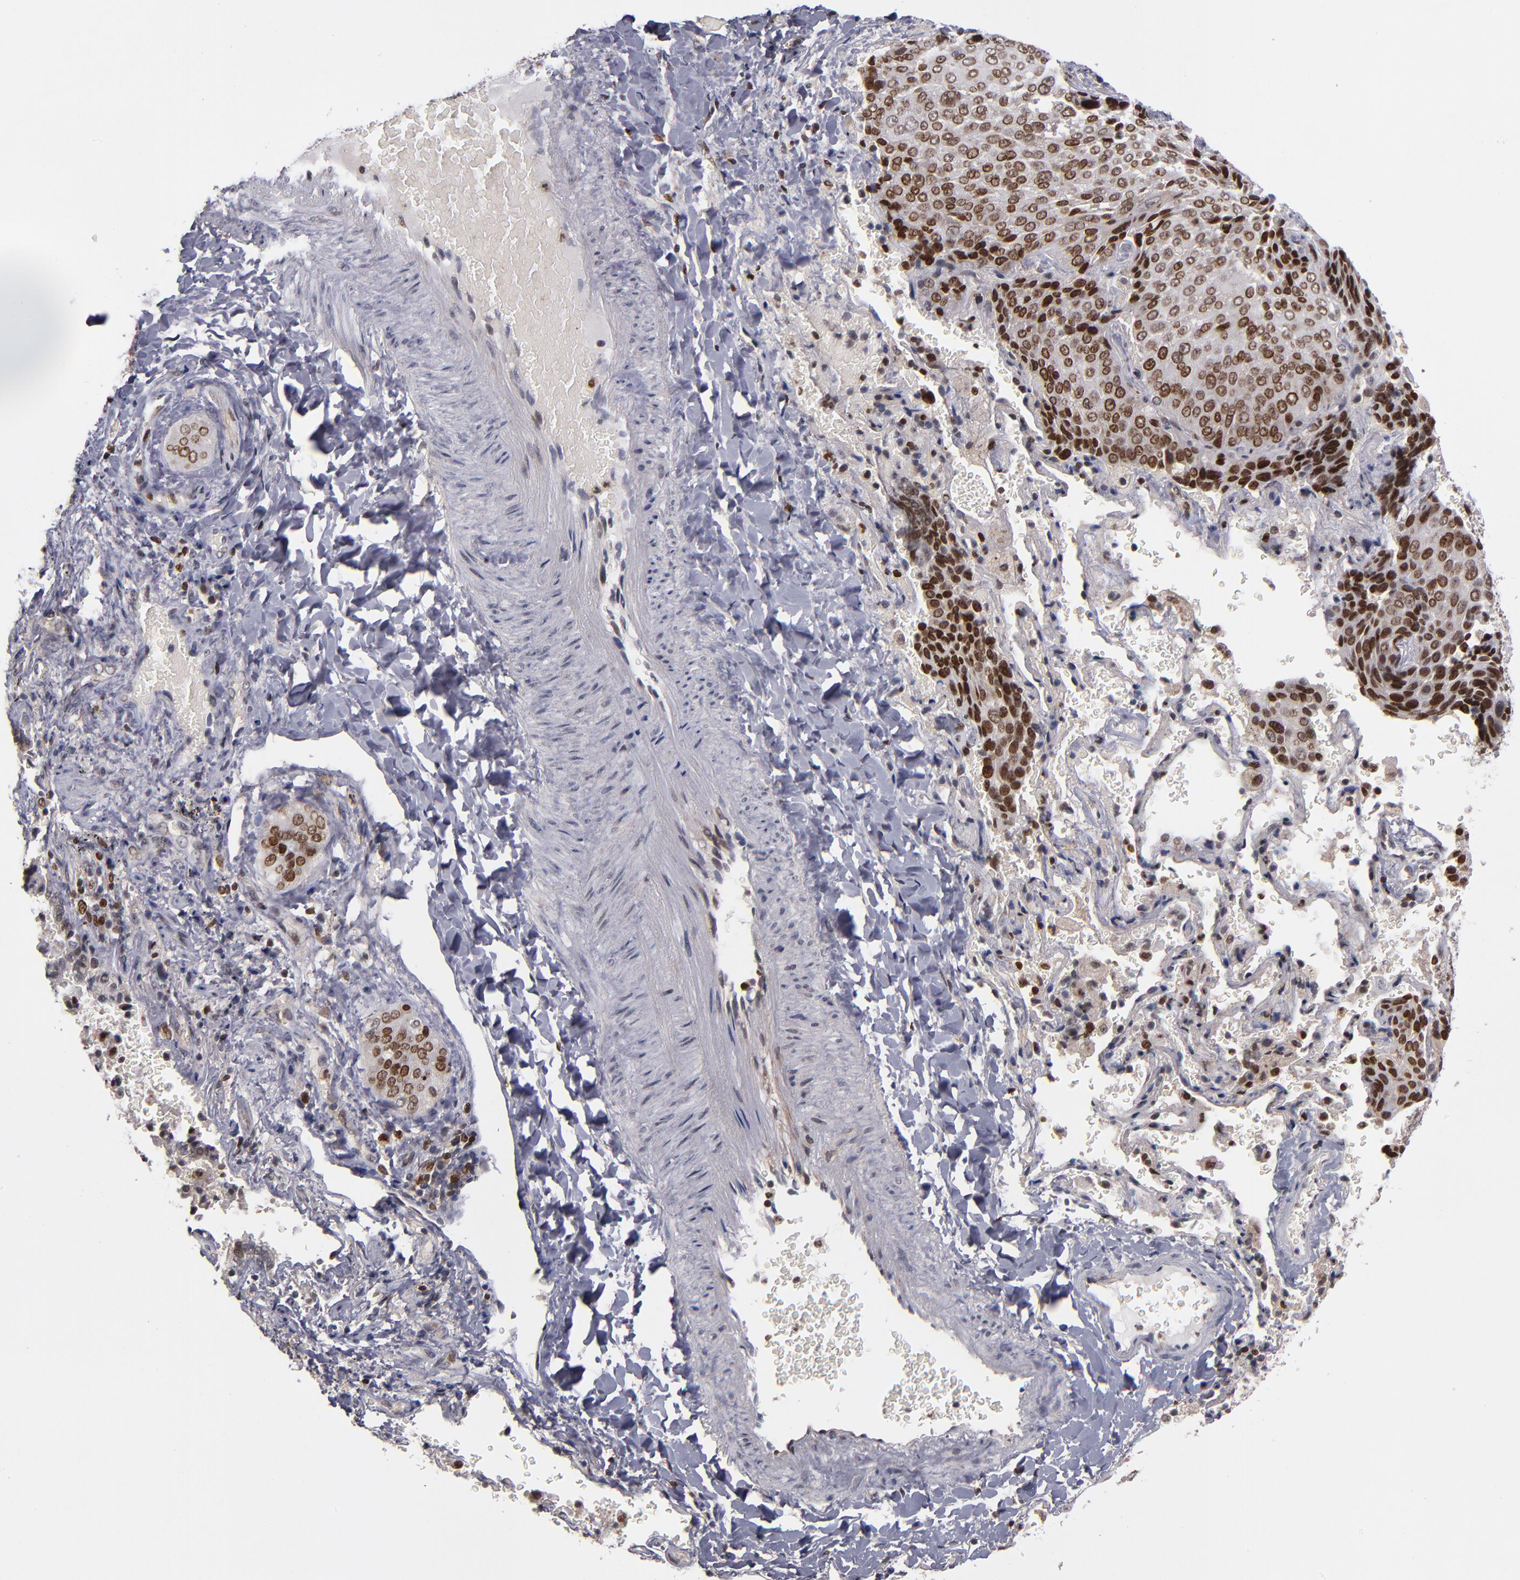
{"staining": {"intensity": "strong", "quantity": ">75%", "location": "nuclear"}, "tissue": "lung cancer", "cell_type": "Tumor cells", "image_type": "cancer", "snomed": [{"axis": "morphology", "description": "Squamous cell carcinoma, NOS"}, {"axis": "topography", "description": "Lung"}], "caption": "Protein staining shows strong nuclear positivity in approximately >75% of tumor cells in lung cancer (squamous cell carcinoma).", "gene": "KDM6A", "patient": {"sex": "male", "age": 54}}